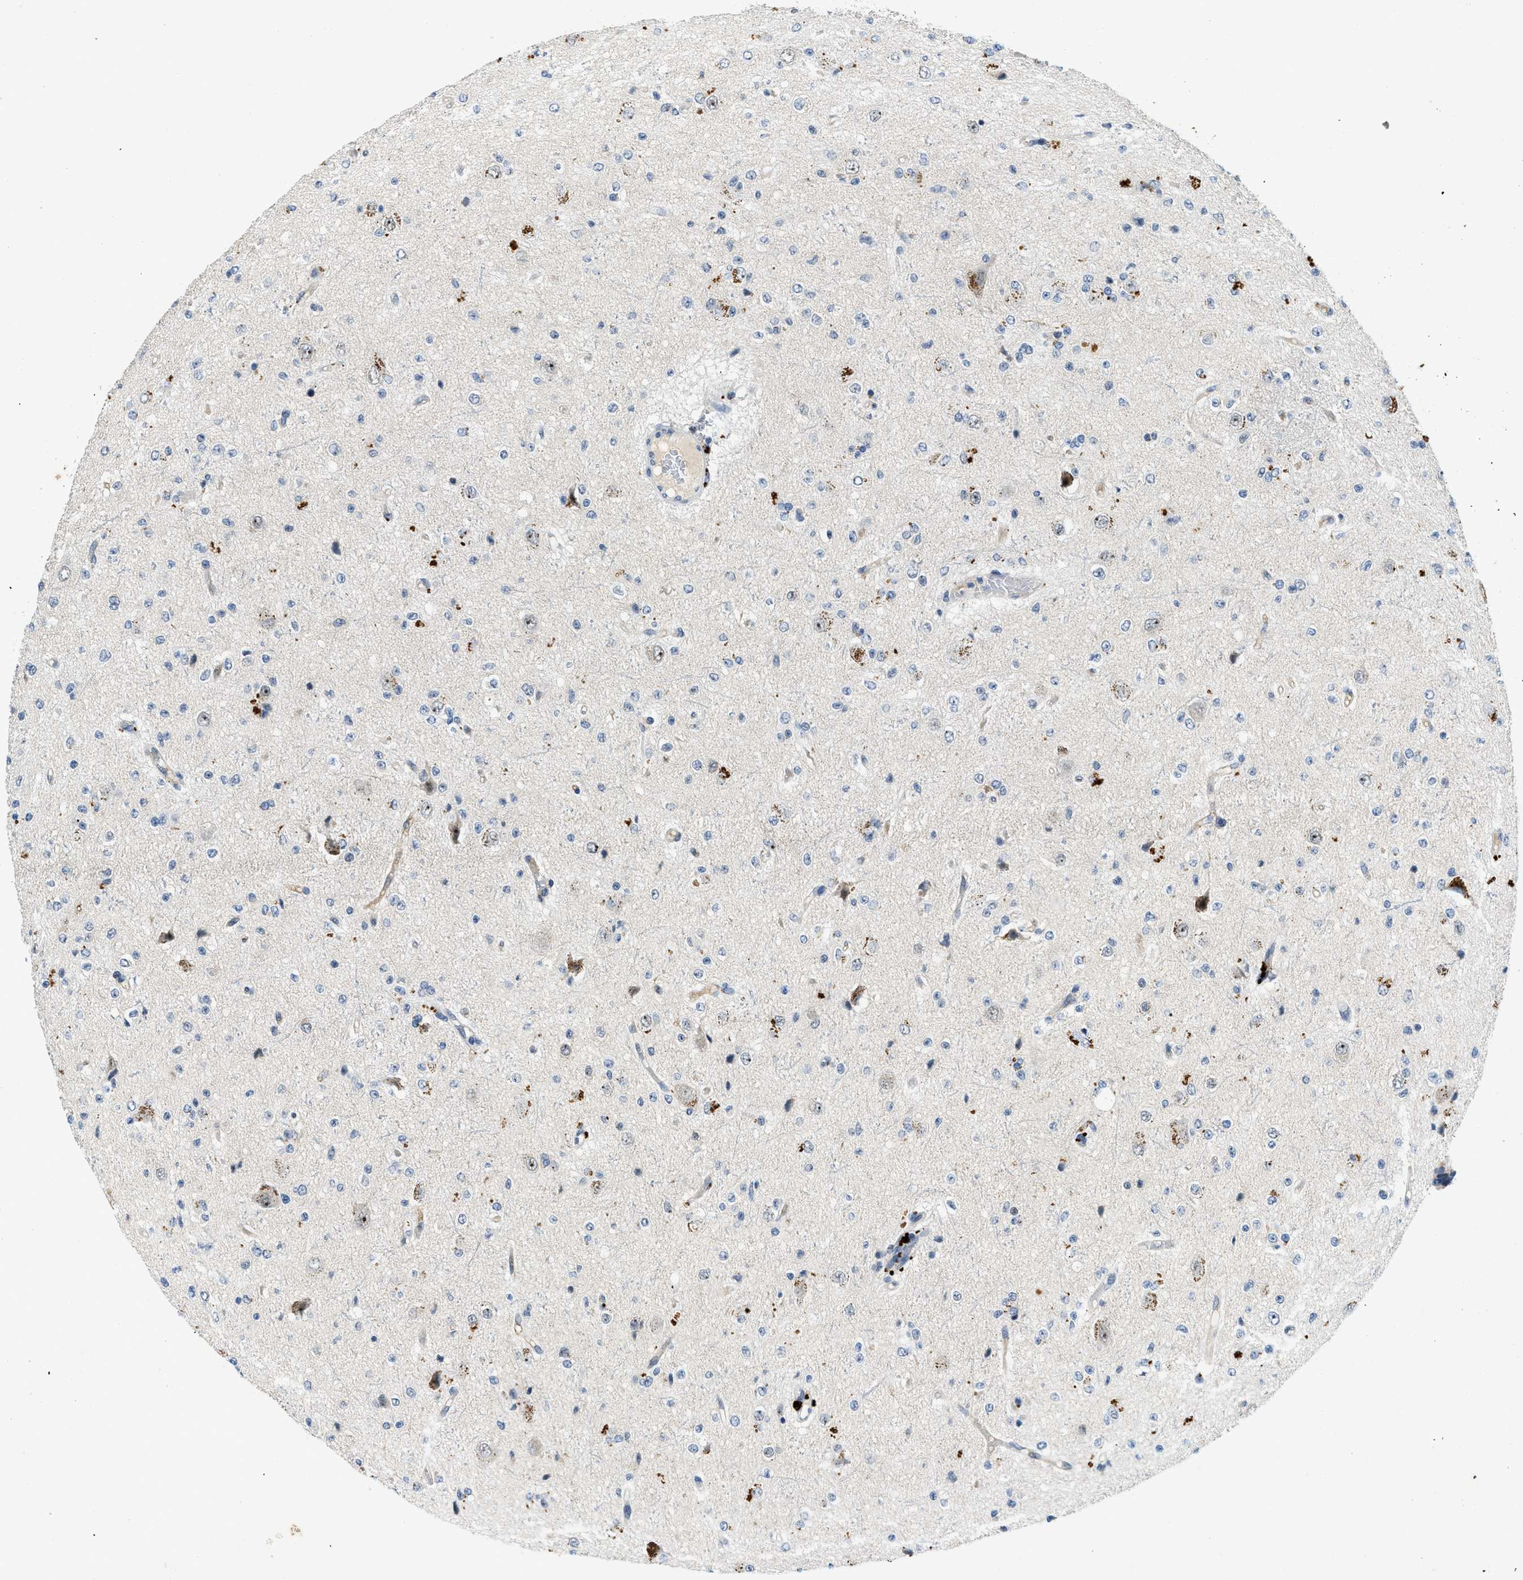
{"staining": {"intensity": "negative", "quantity": "none", "location": "none"}, "tissue": "glioma", "cell_type": "Tumor cells", "image_type": "cancer", "snomed": [{"axis": "morphology", "description": "Glioma, malignant, High grade"}, {"axis": "topography", "description": "pancreas cauda"}], "caption": "A photomicrograph of malignant glioma (high-grade) stained for a protein displays no brown staining in tumor cells. Nuclei are stained in blue.", "gene": "SLCO2A1", "patient": {"sex": "male", "age": 60}}